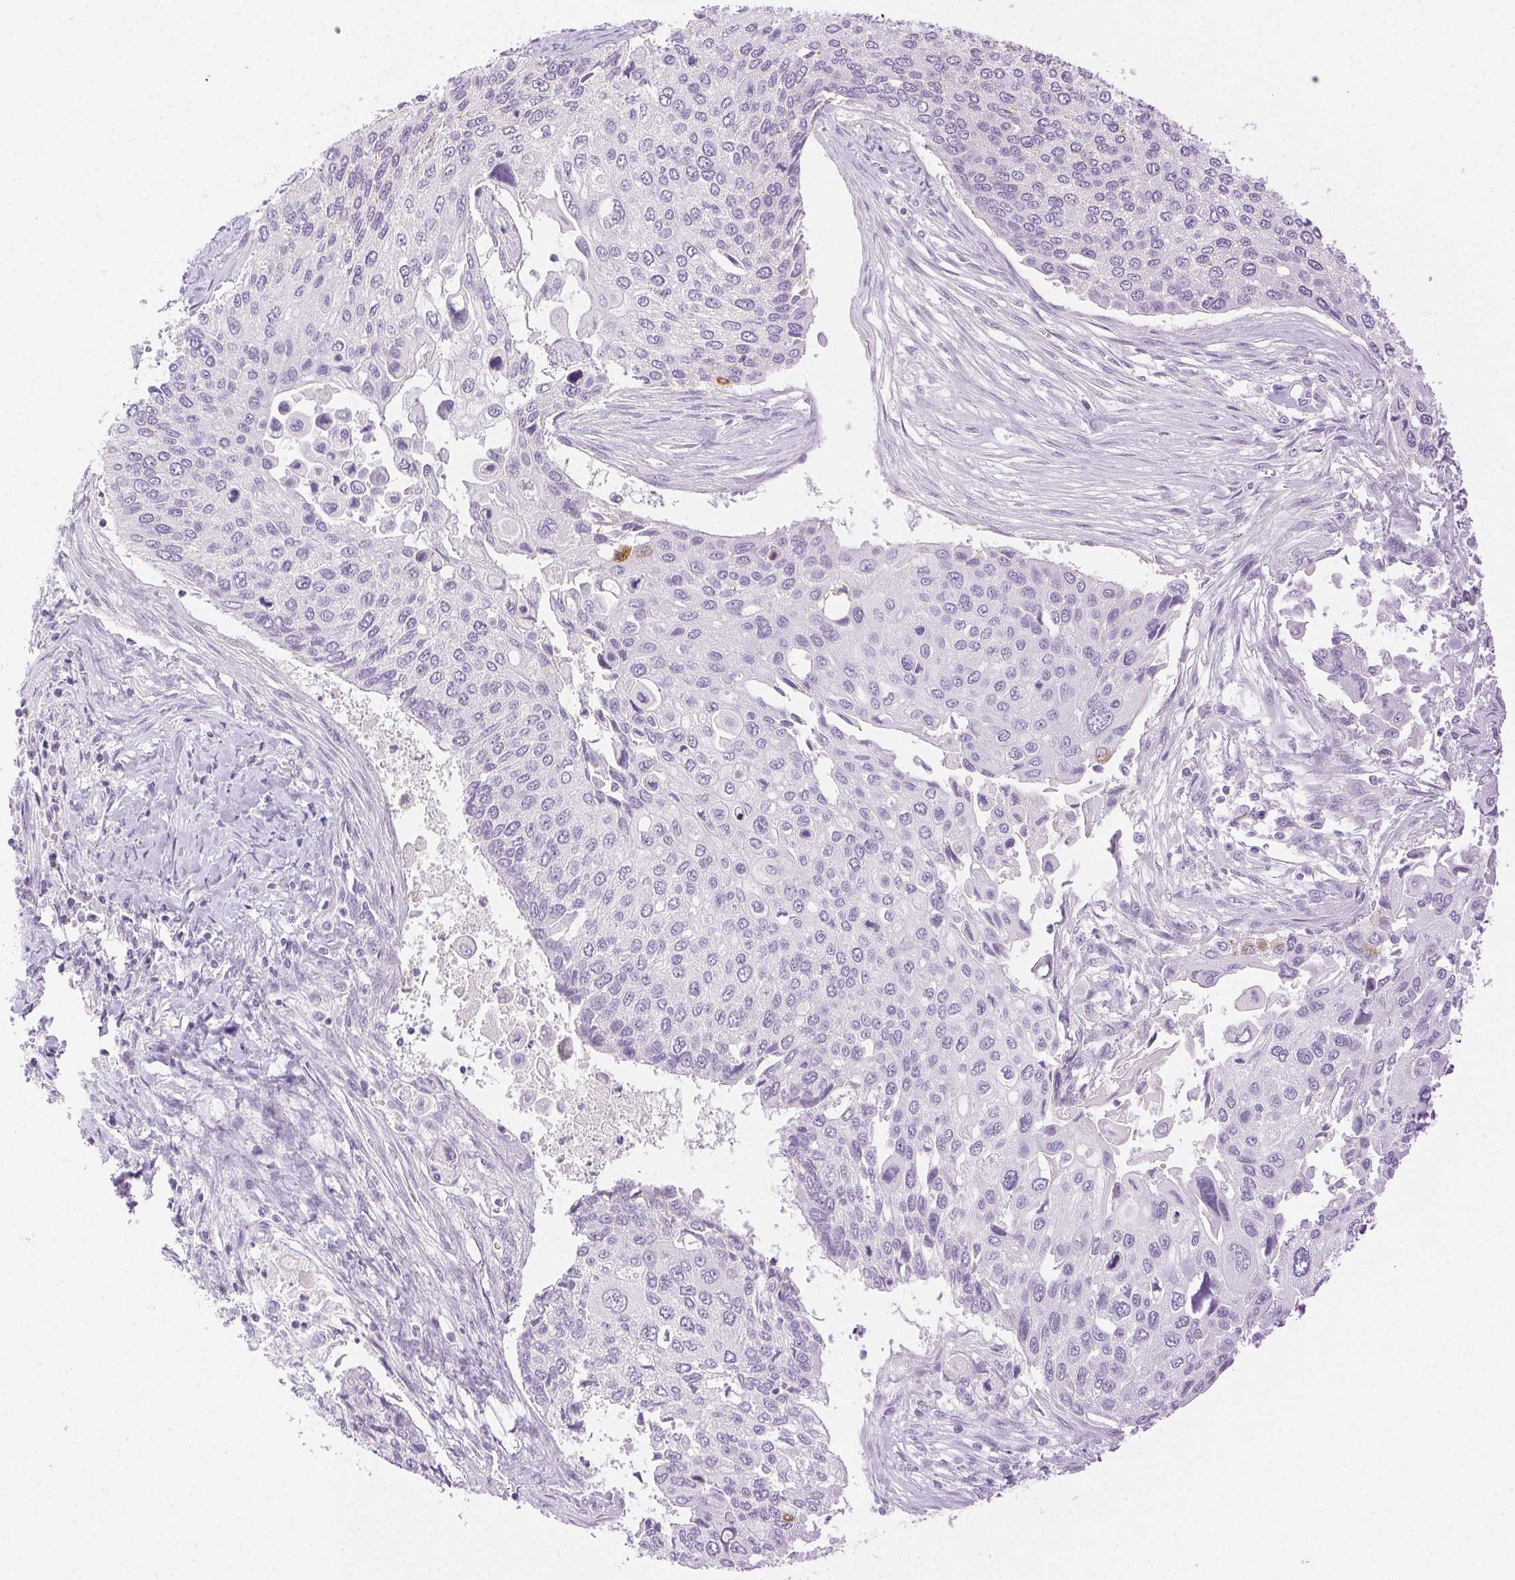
{"staining": {"intensity": "negative", "quantity": "none", "location": "none"}, "tissue": "lung cancer", "cell_type": "Tumor cells", "image_type": "cancer", "snomed": [{"axis": "morphology", "description": "Squamous cell carcinoma, NOS"}, {"axis": "morphology", "description": "Squamous cell carcinoma, metastatic, NOS"}, {"axis": "topography", "description": "Lung"}], "caption": "An image of lung cancer (squamous cell carcinoma) stained for a protein shows no brown staining in tumor cells.", "gene": "SPACA4", "patient": {"sex": "male", "age": 63}}